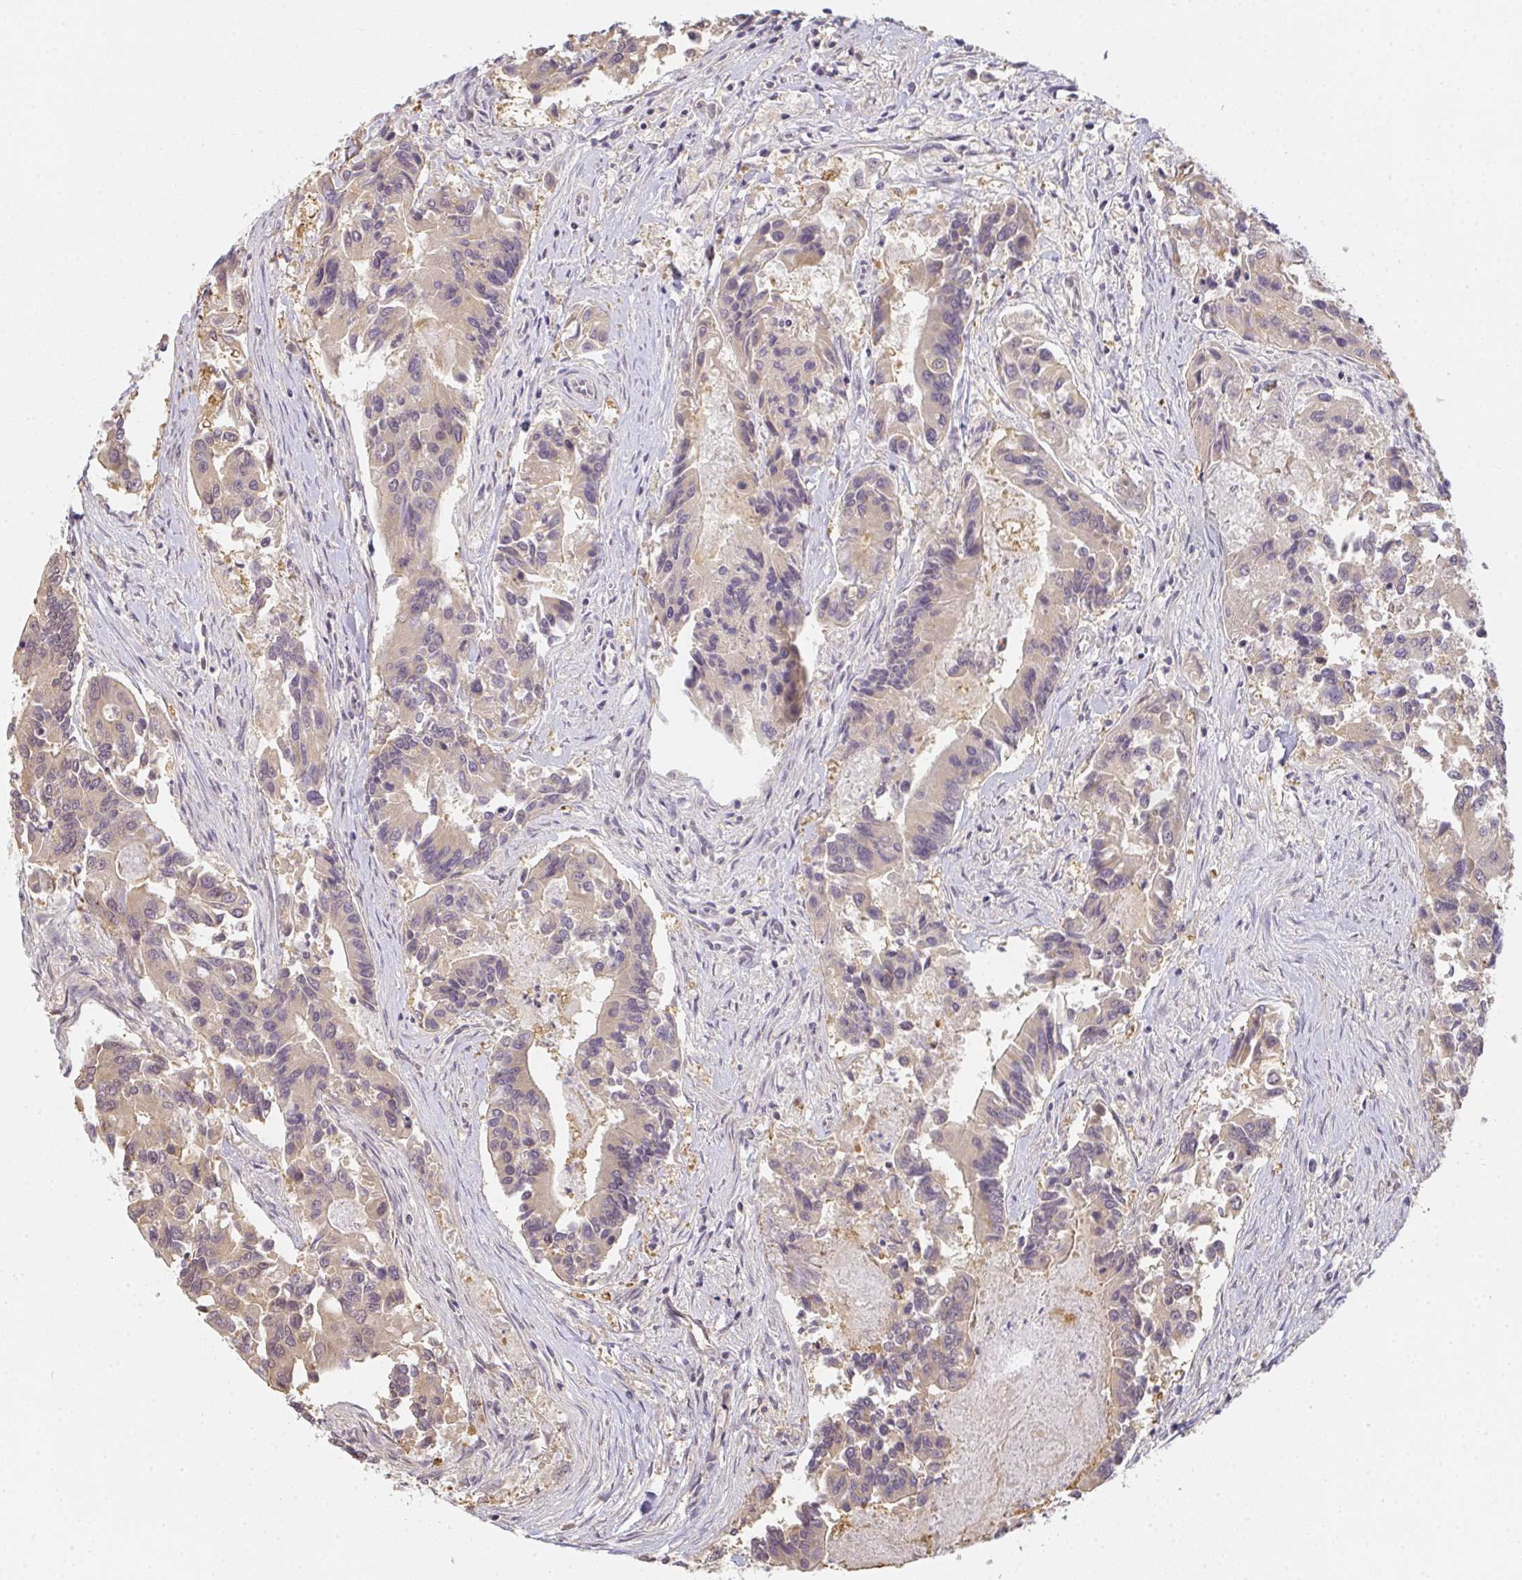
{"staining": {"intensity": "weak", "quantity": ">75%", "location": "cytoplasmic/membranous"}, "tissue": "colorectal cancer", "cell_type": "Tumor cells", "image_type": "cancer", "snomed": [{"axis": "morphology", "description": "Adenocarcinoma, NOS"}, {"axis": "topography", "description": "Colon"}], "caption": "Human adenocarcinoma (colorectal) stained with a brown dye exhibits weak cytoplasmic/membranous positive expression in approximately >75% of tumor cells.", "gene": "GSDMB", "patient": {"sex": "female", "age": 67}}